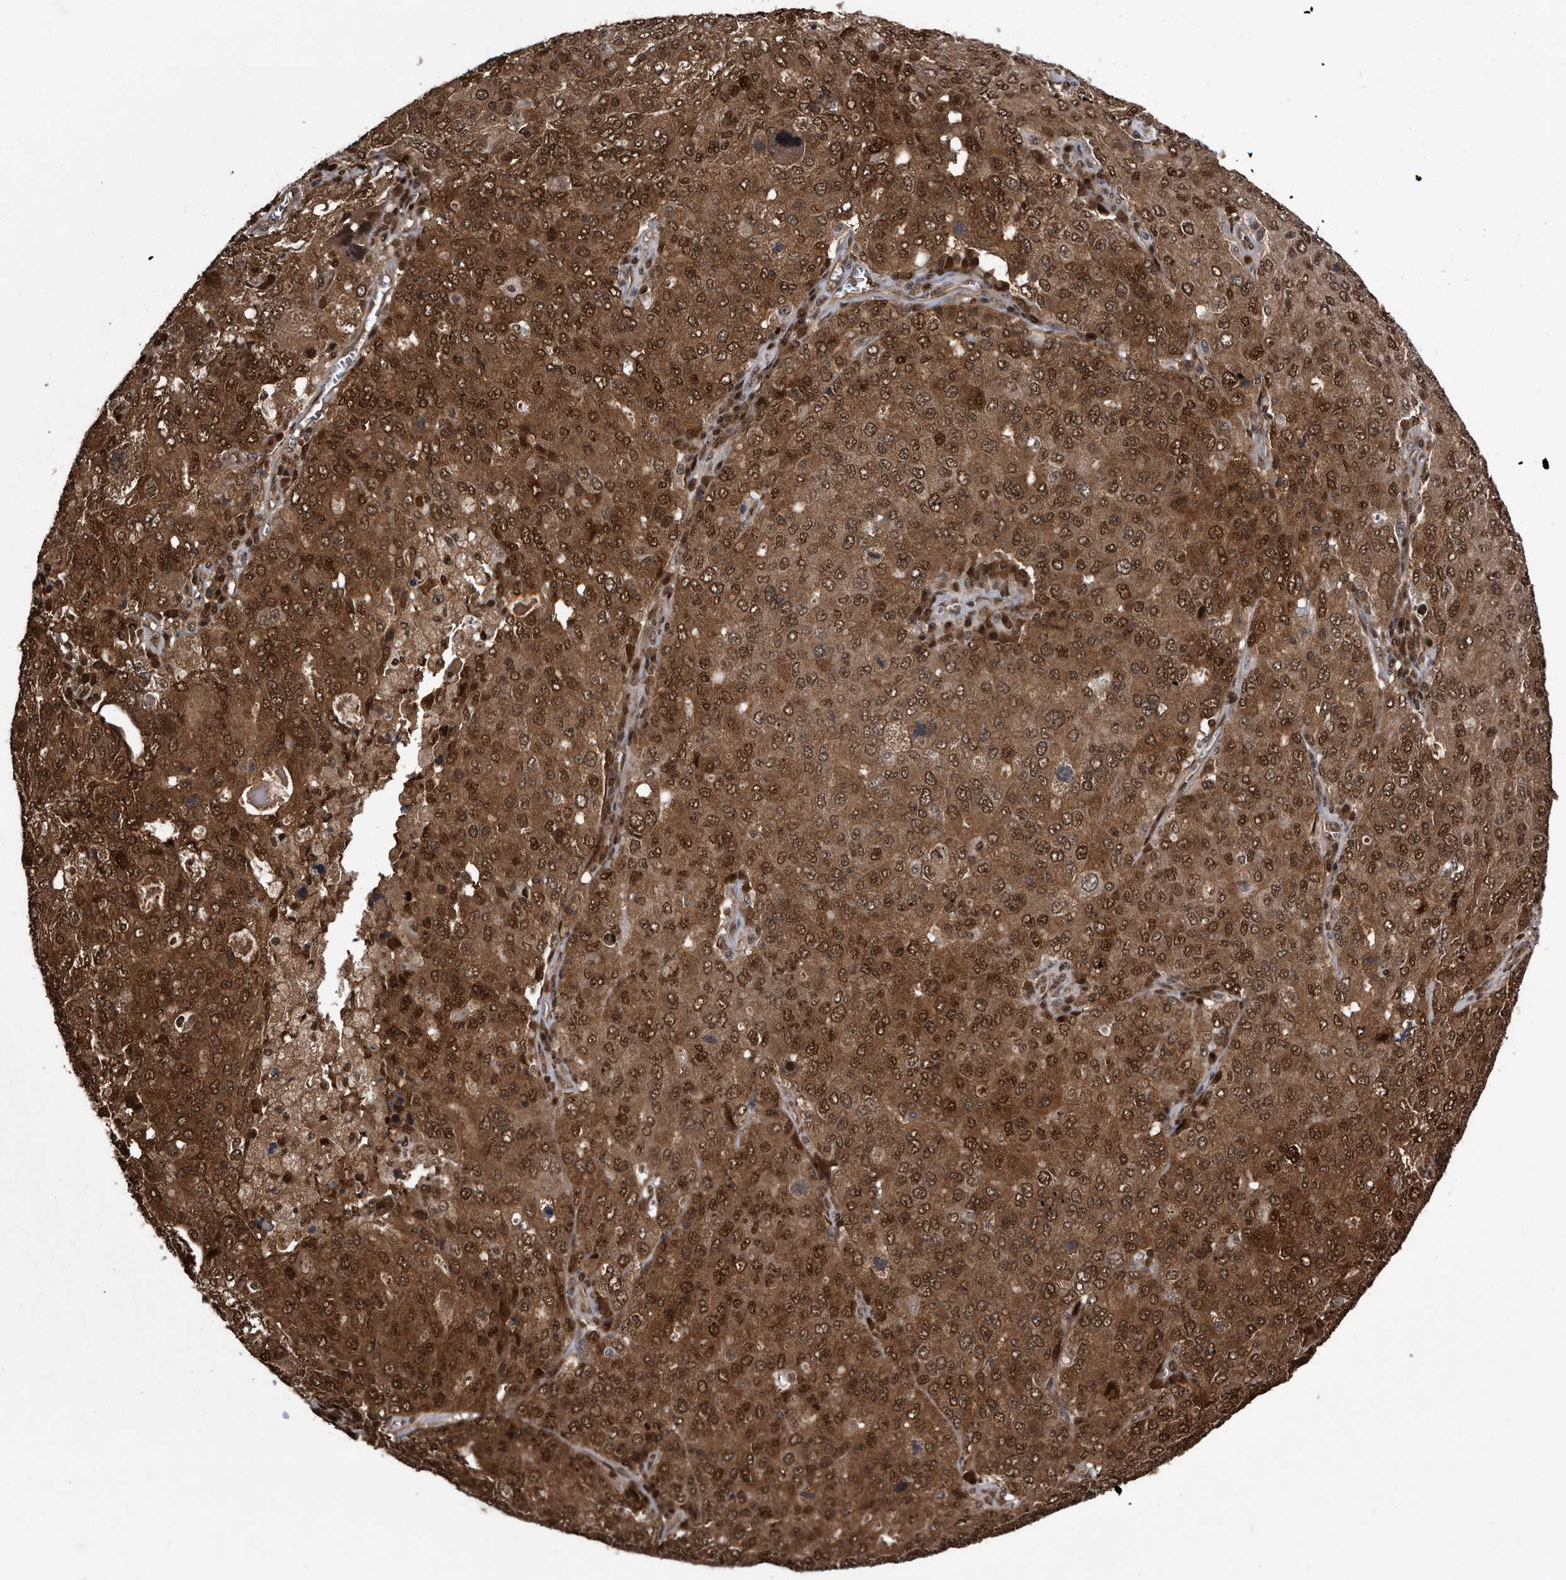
{"staining": {"intensity": "strong", "quantity": ">75%", "location": "cytoplasmic/membranous,nuclear"}, "tissue": "ovarian cancer", "cell_type": "Tumor cells", "image_type": "cancer", "snomed": [{"axis": "morphology", "description": "Carcinoma, endometroid"}, {"axis": "topography", "description": "Ovary"}], "caption": "Endometroid carcinoma (ovarian) tissue displays strong cytoplasmic/membranous and nuclear positivity in approximately >75% of tumor cells, visualized by immunohistochemistry.", "gene": "RAD23B", "patient": {"sex": "female", "age": 62}}